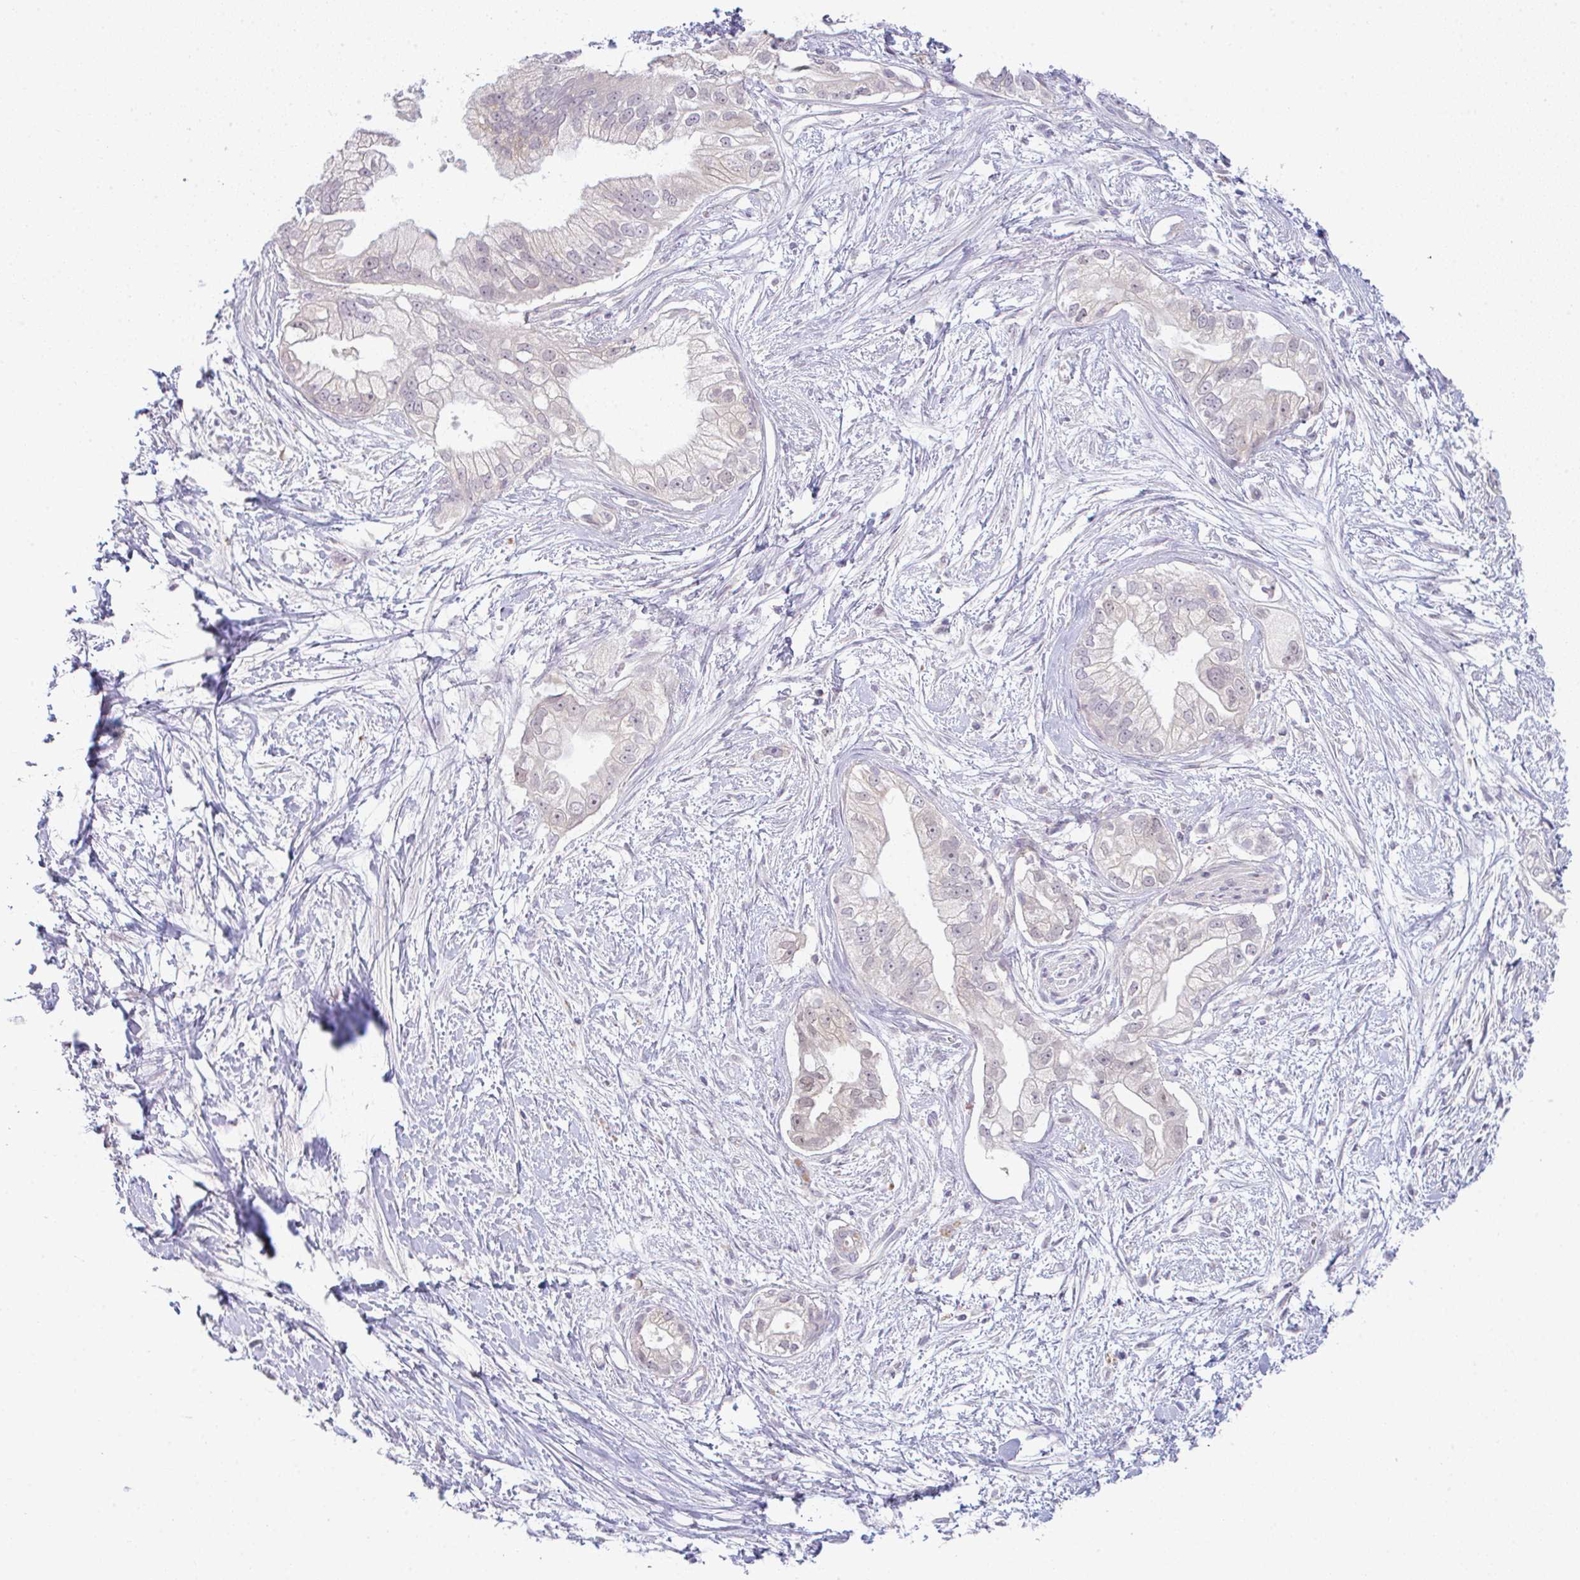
{"staining": {"intensity": "negative", "quantity": "none", "location": "none"}, "tissue": "pancreatic cancer", "cell_type": "Tumor cells", "image_type": "cancer", "snomed": [{"axis": "morphology", "description": "Adenocarcinoma, NOS"}, {"axis": "topography", "description": "Pancreas"}], "caption": "This is an immunohistochemistry histopathology image of human pancreatic cancer (adenocarcinoma). There is no staining in tumor cells.", "gene": "CSE1L", "patient": {"sex": "male", "age": 70}}